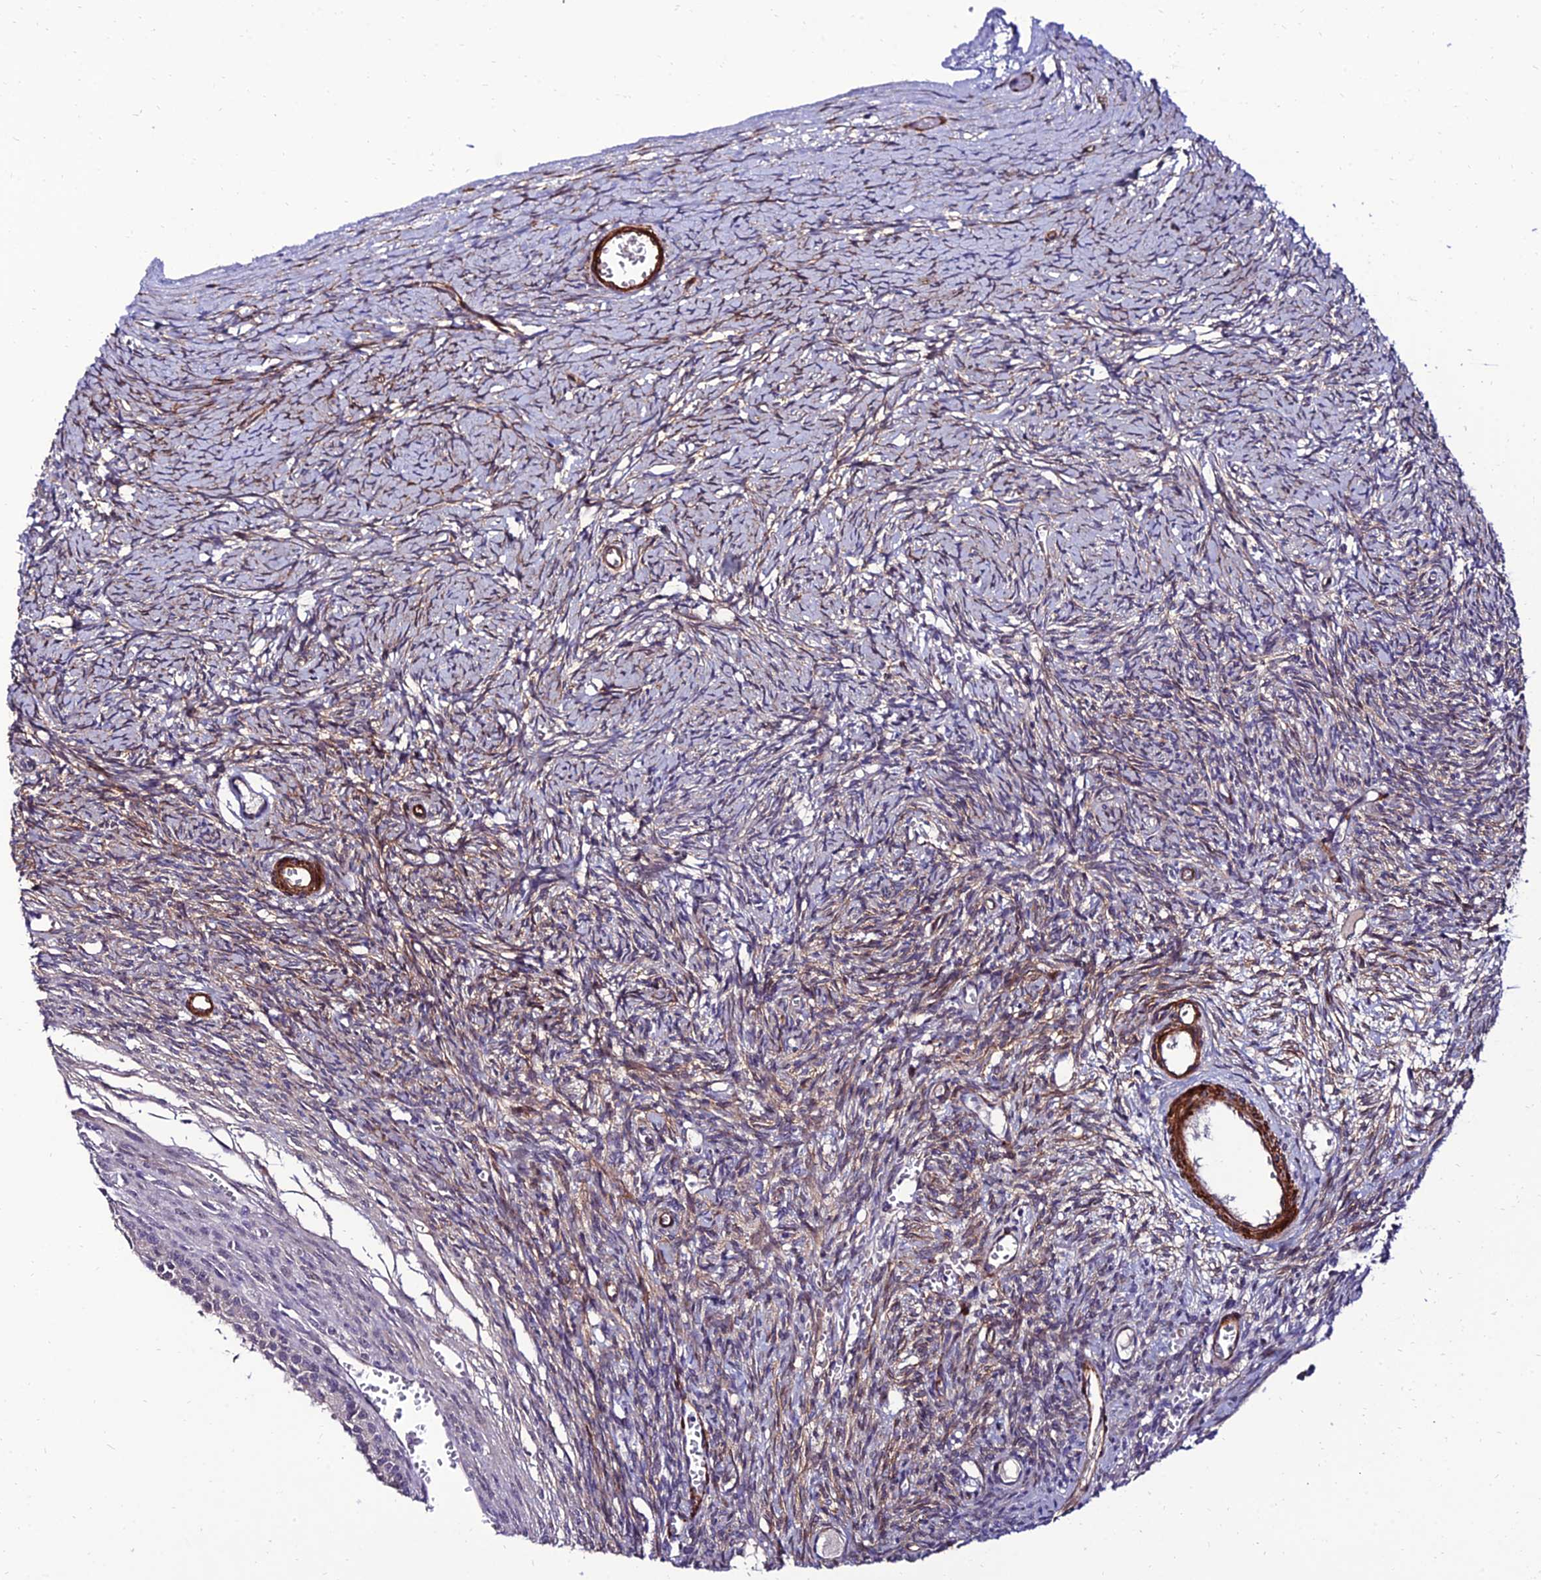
{"staining": {"intensity": "moderate", "quantity": "25%-75%", "location": "cytoplasmic/membranous"}, "tissue": "ovary", "cell_type": "Ovarian stroma cells", "image_type": "normal", "snomed": [{"axis": "morphology", "description": "Normal tissue, NOS"}, {"axis": "topography", "description": "Ovary"}], "caption": "Protein staining demonstrates moderate cytoplasmic/membranous expression in approximately 25%-75% of ovarian stroma cells in unremarkable ovary. The protein is shown in brown color, while the nuclei are stained blue.", "gene": "ALDH3B2", "patient": {"sex": "female", "age": 39}}